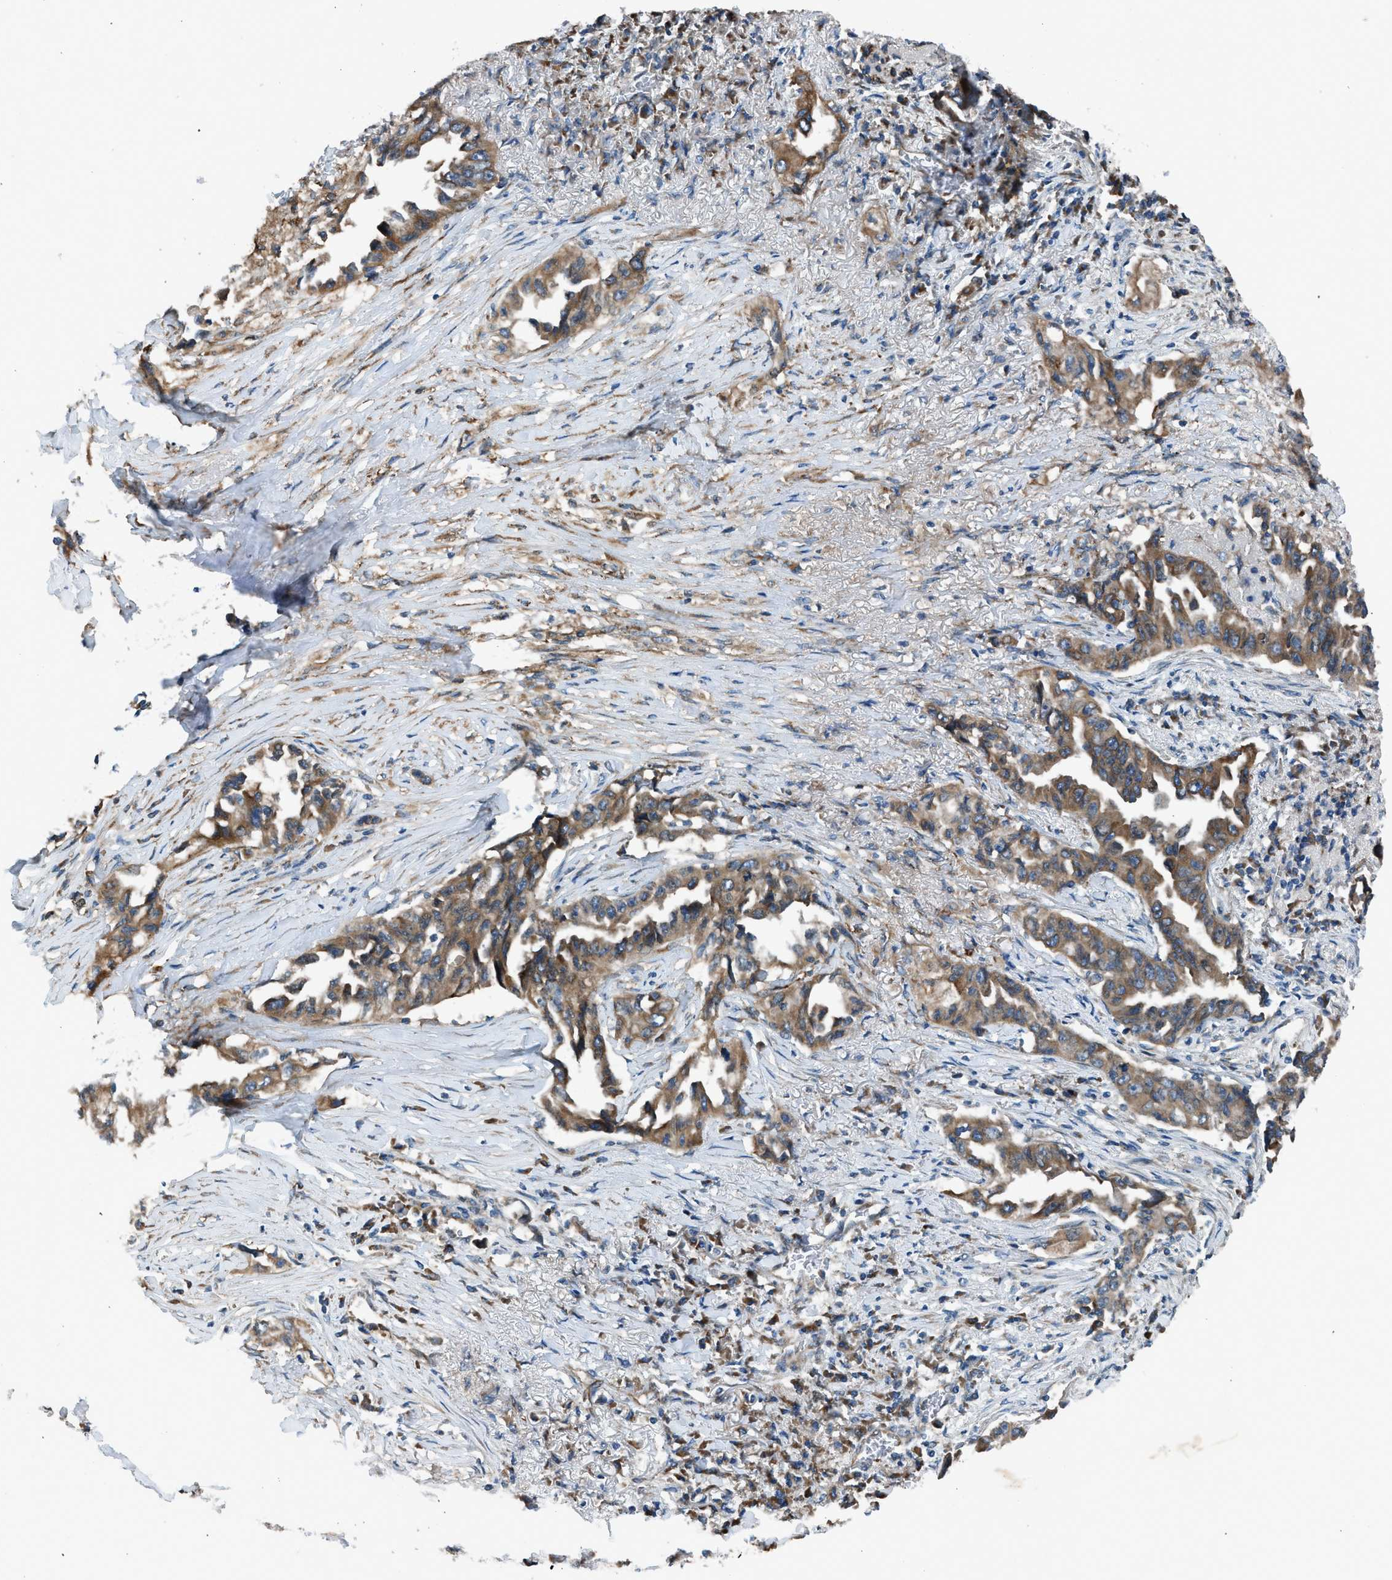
{"staining": {"intensity": "moderate", "quantity": ">75%", "location": "cytoplasmic/membranous"}, "tissue": "lung cancer", "cell_type": "Tumor cells", "image_type": "cancer", "snomed": [{"axis": "morphology", "description": "Adenocarcinoma, NOS"}, {"axis": "topography", "description": "Lung"}], "caption": "Tumor cells demonstrate medium levels of moderate cytoplasmic/membranous positivity in about >75% of cells in human adenocarcinoma (lung). The protein is shown in brown color, while the nuclei are stained blue.", "gene": "LMBR1", "patient": {"sex": "female", "age": 51}}